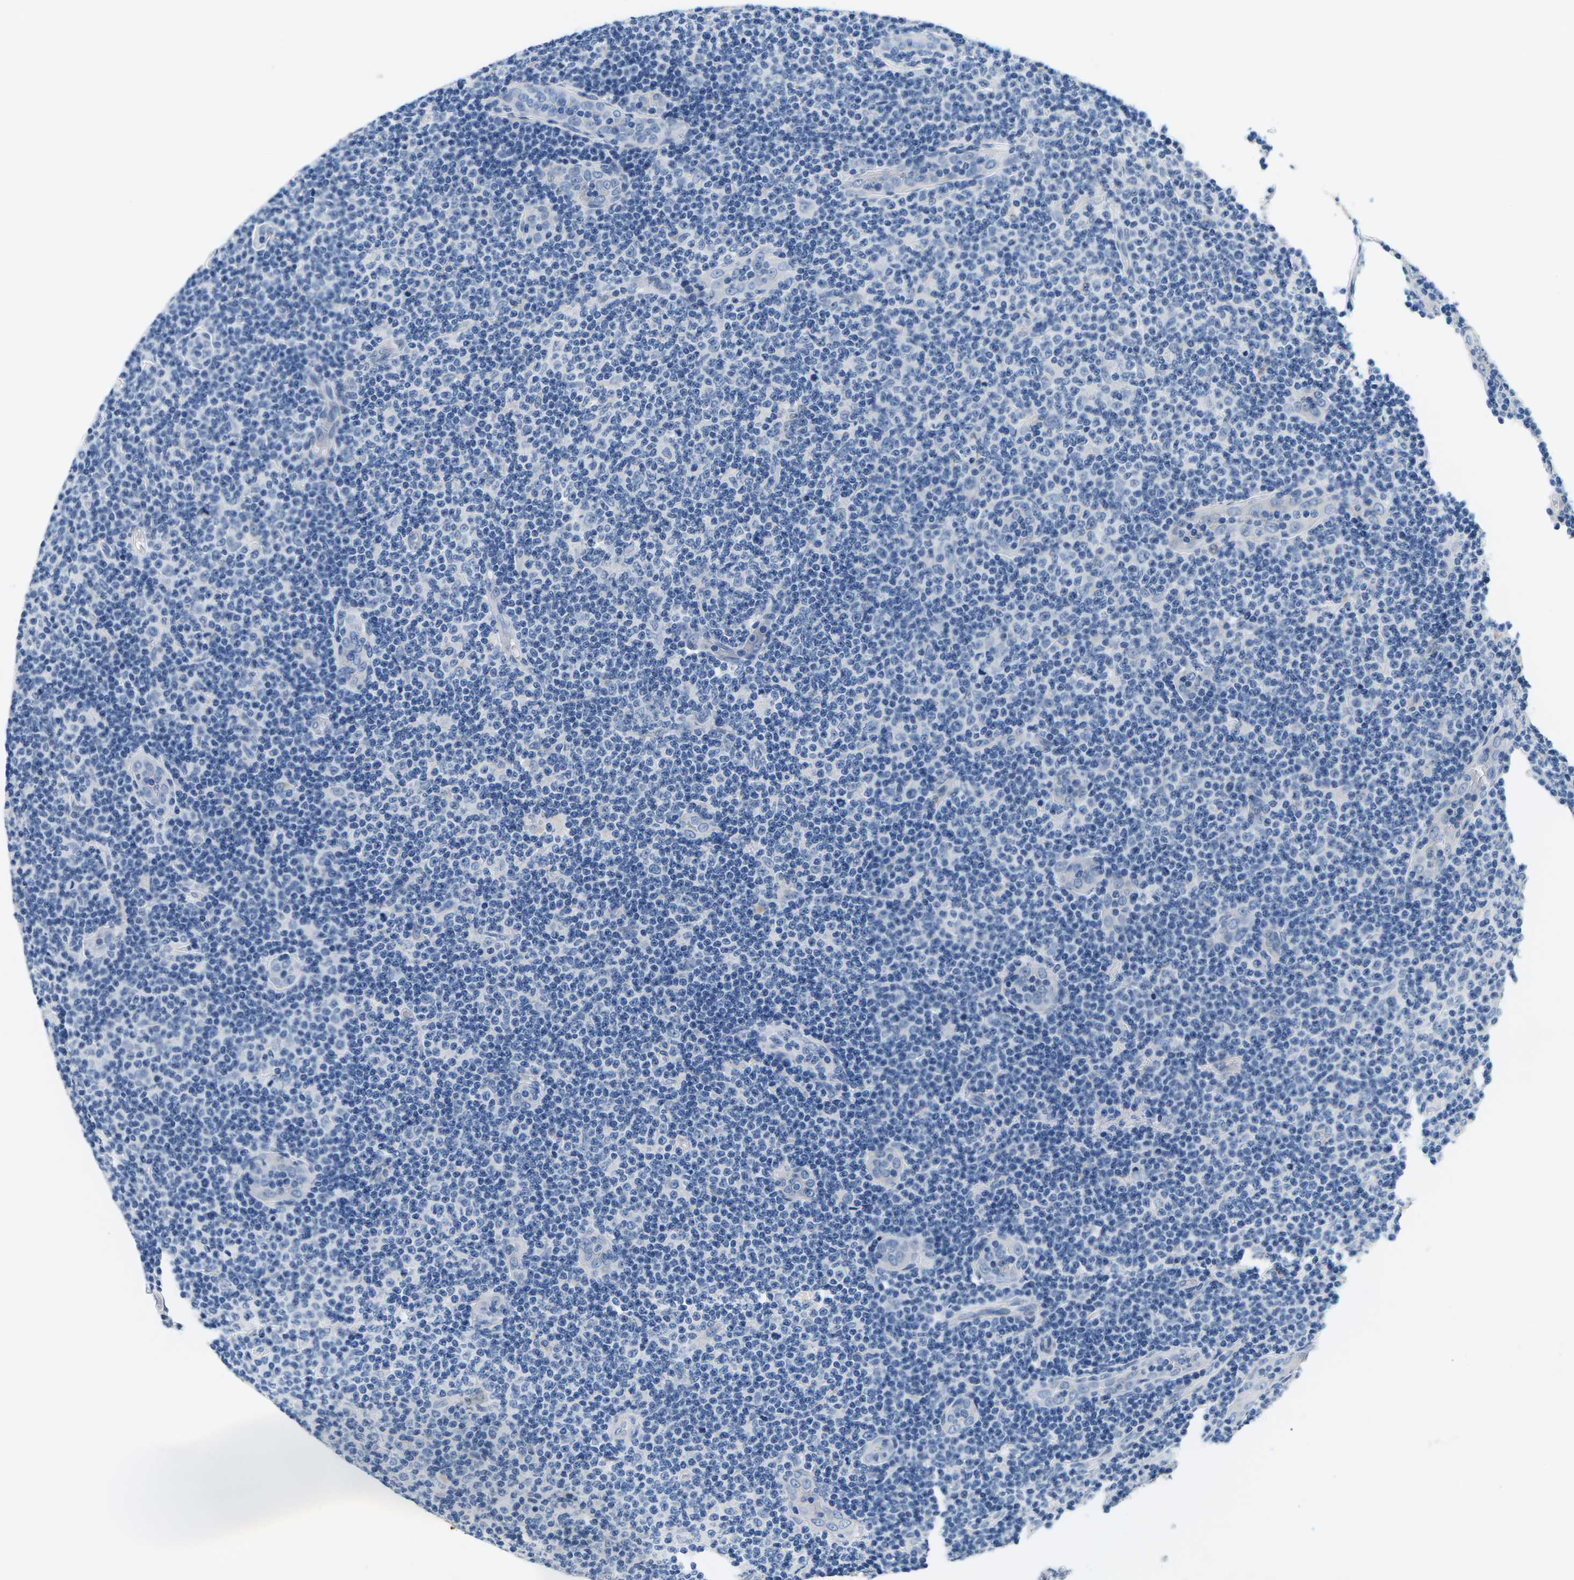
{"staining": {"intensity": "negative", "quantity": "none", "location": "none"}, "tissue": "lymphoma", "cell_type": "Tumor cells", "image_type": "cancer", "snomed": [{"axis": "morphology", "description": "Malignant lymphoma, non-Hodgkin's type, Low grade"}, {"axis": "topography", "description": "Lymph node"}], "caption": "Immunohistochemistry of lymphoma displays no positivity in tumor cells. (Brightfield microscopy of DAB (3,3'-diaminobenzidine) immunohistochemistry at high magnification).", "gene": "TSPAN2", "patient": {"sex": "male", "age": 83}}